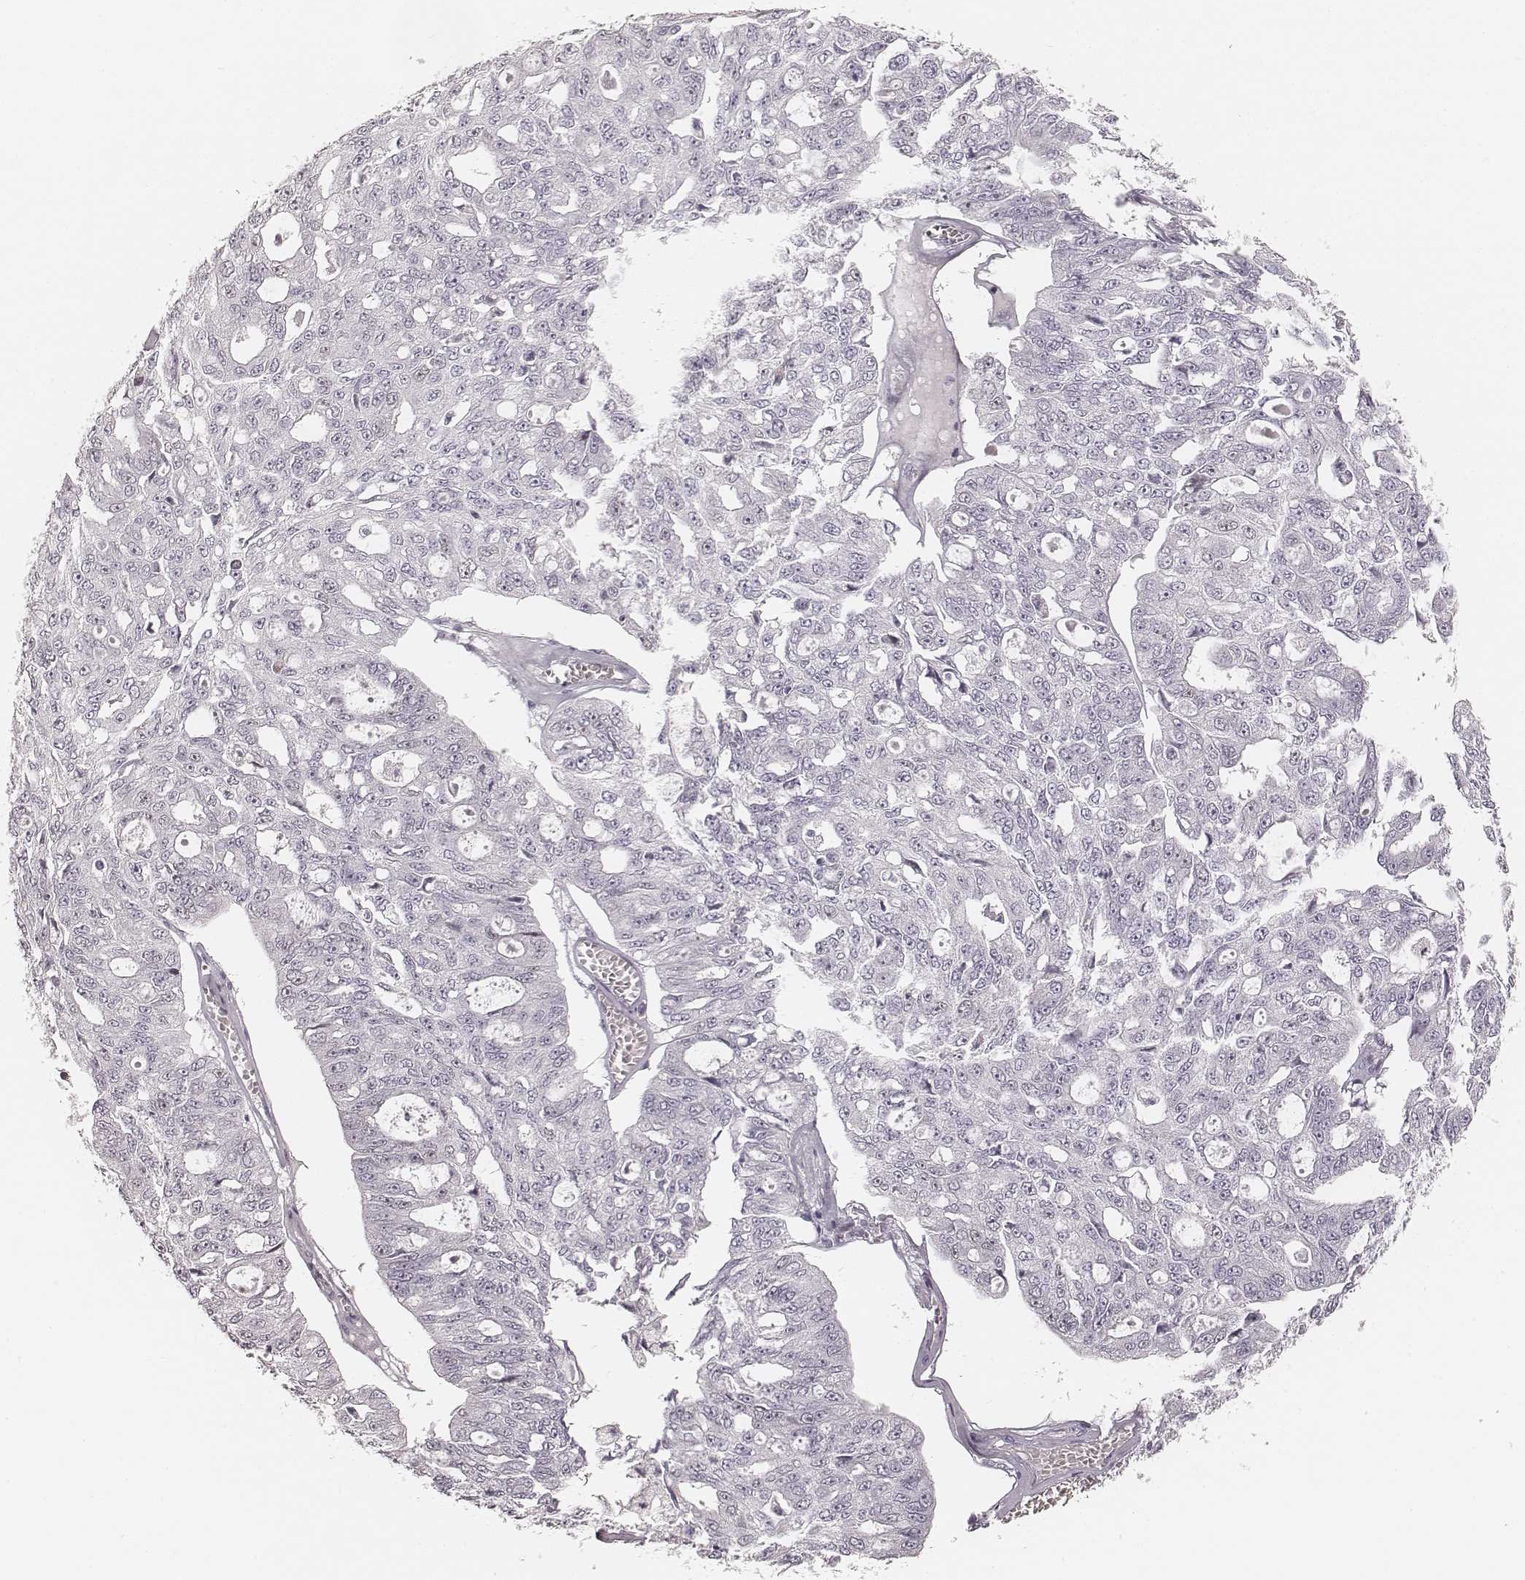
{"staining": {"intensity": "negative", "quantity": "none", "location": "none"}, "tissue": "ovarian cancer", "cell_type": "Tumor cells", "image_type": "cancer", "snomed": [{"axis": "morphology", "description": "Carcinoma, endometroid"}, {"axis": "topography", "description": "Ovary"}], "caption": "Histopathology image shows no protein positivity in tumor cells of endometroid carcinoma (ovarian) tissue. (DAB (3,3'-diaminobenzidine) IHC with hematoxylin counter stain).", "gene": "TEX37", "patient": {"sex": "female", "age": 65}}